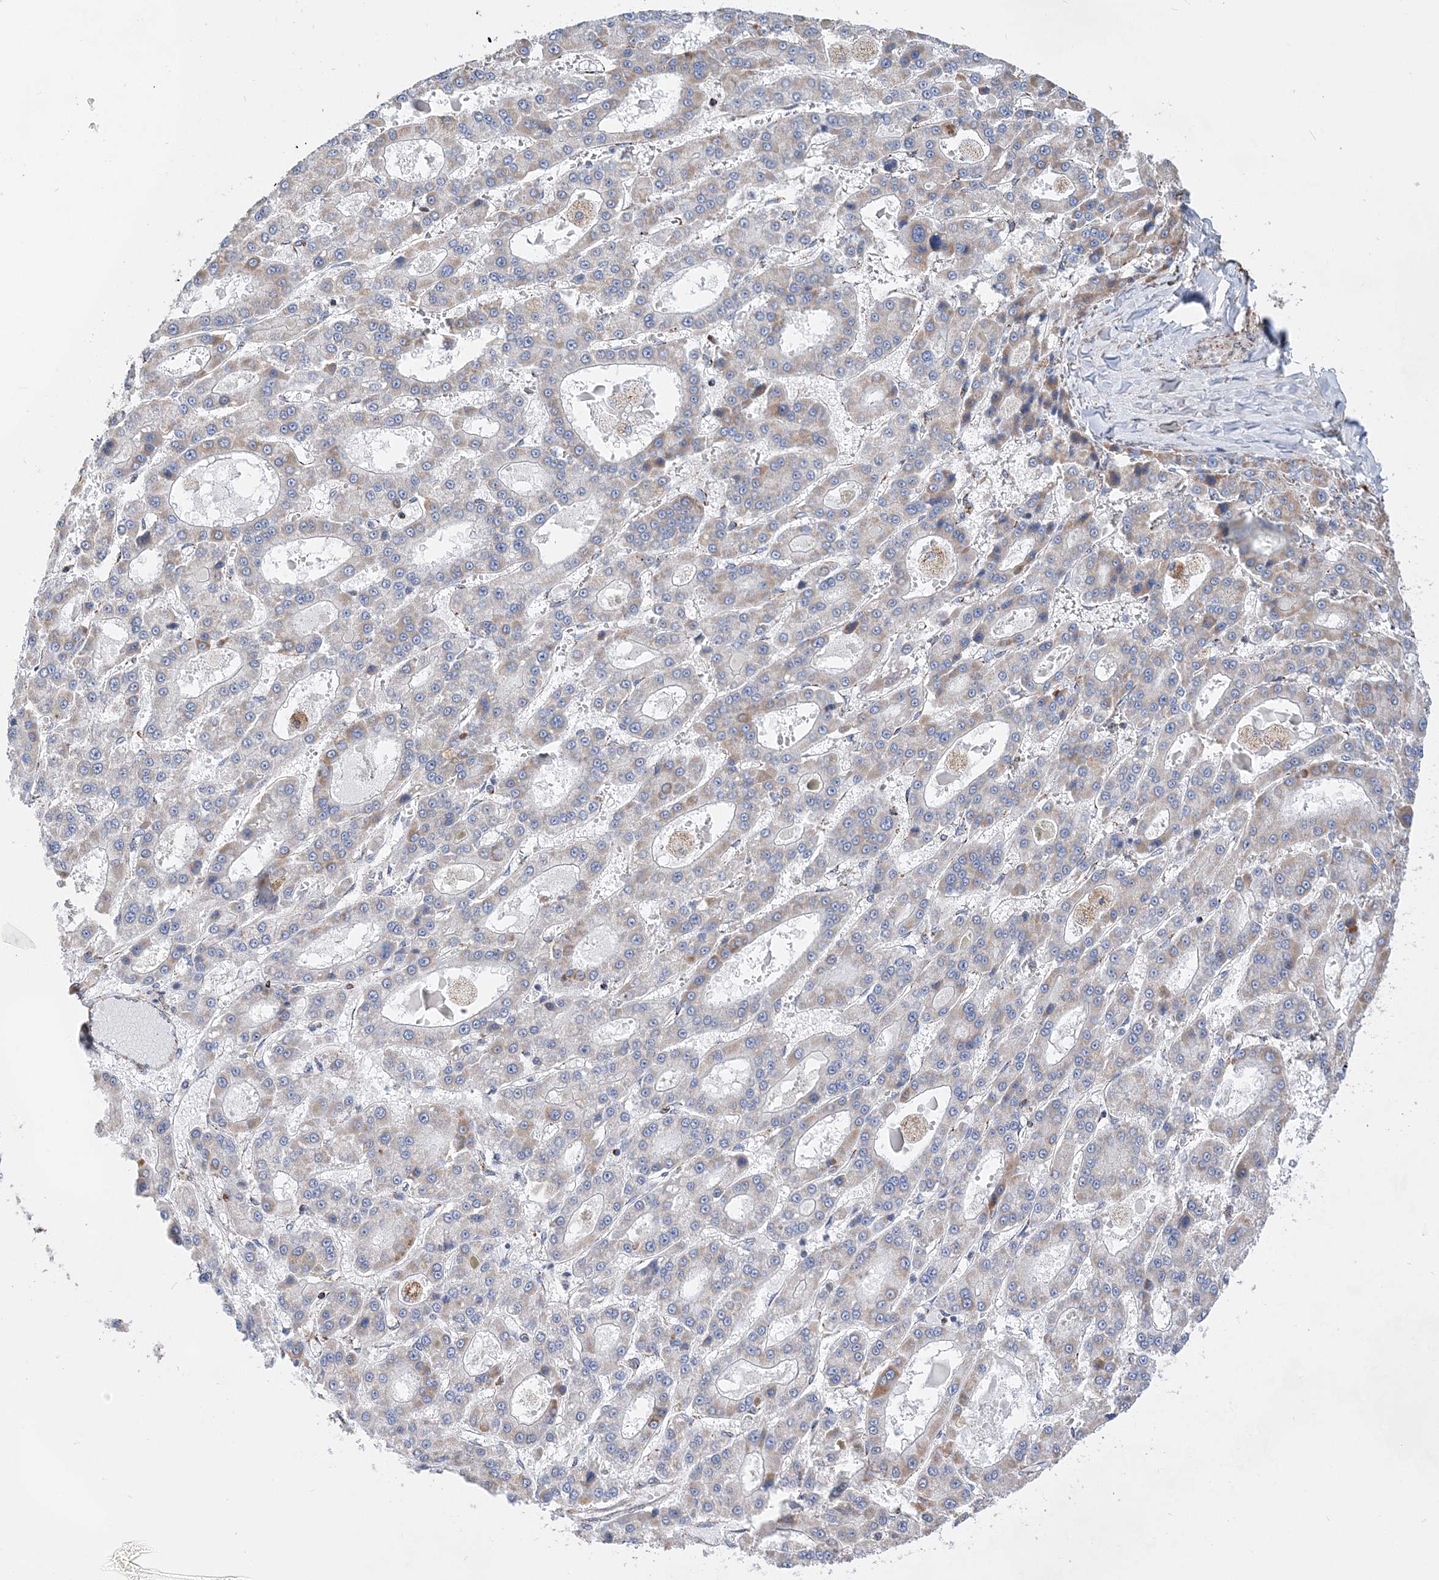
{"staining": {"intensity": "moderate", "quantity": "<25%", "location": "cytoplasmic/membranous"}, "tissue": "liver cancer", "cell_type": "Tumor cells", "image_type": "cancer", "snomed": [{"axis": "morphology", "description": "Carcinoma, Hepatocellular, NOS"}, {"axis": "topography", "description": "Liver"}], "caption": "A high-resolution histopathology image shows immunohistochemistry staining of hepatocellular carcinoma (liver), which exhibits moderate cytoplasmic/membranous staining in about <25% of tumor cells. (brown staining indicates protein expression, while blue staining denotes nuclei).", "gene": "ACOT9", "patient": {"sex": "male", "age": 70}}